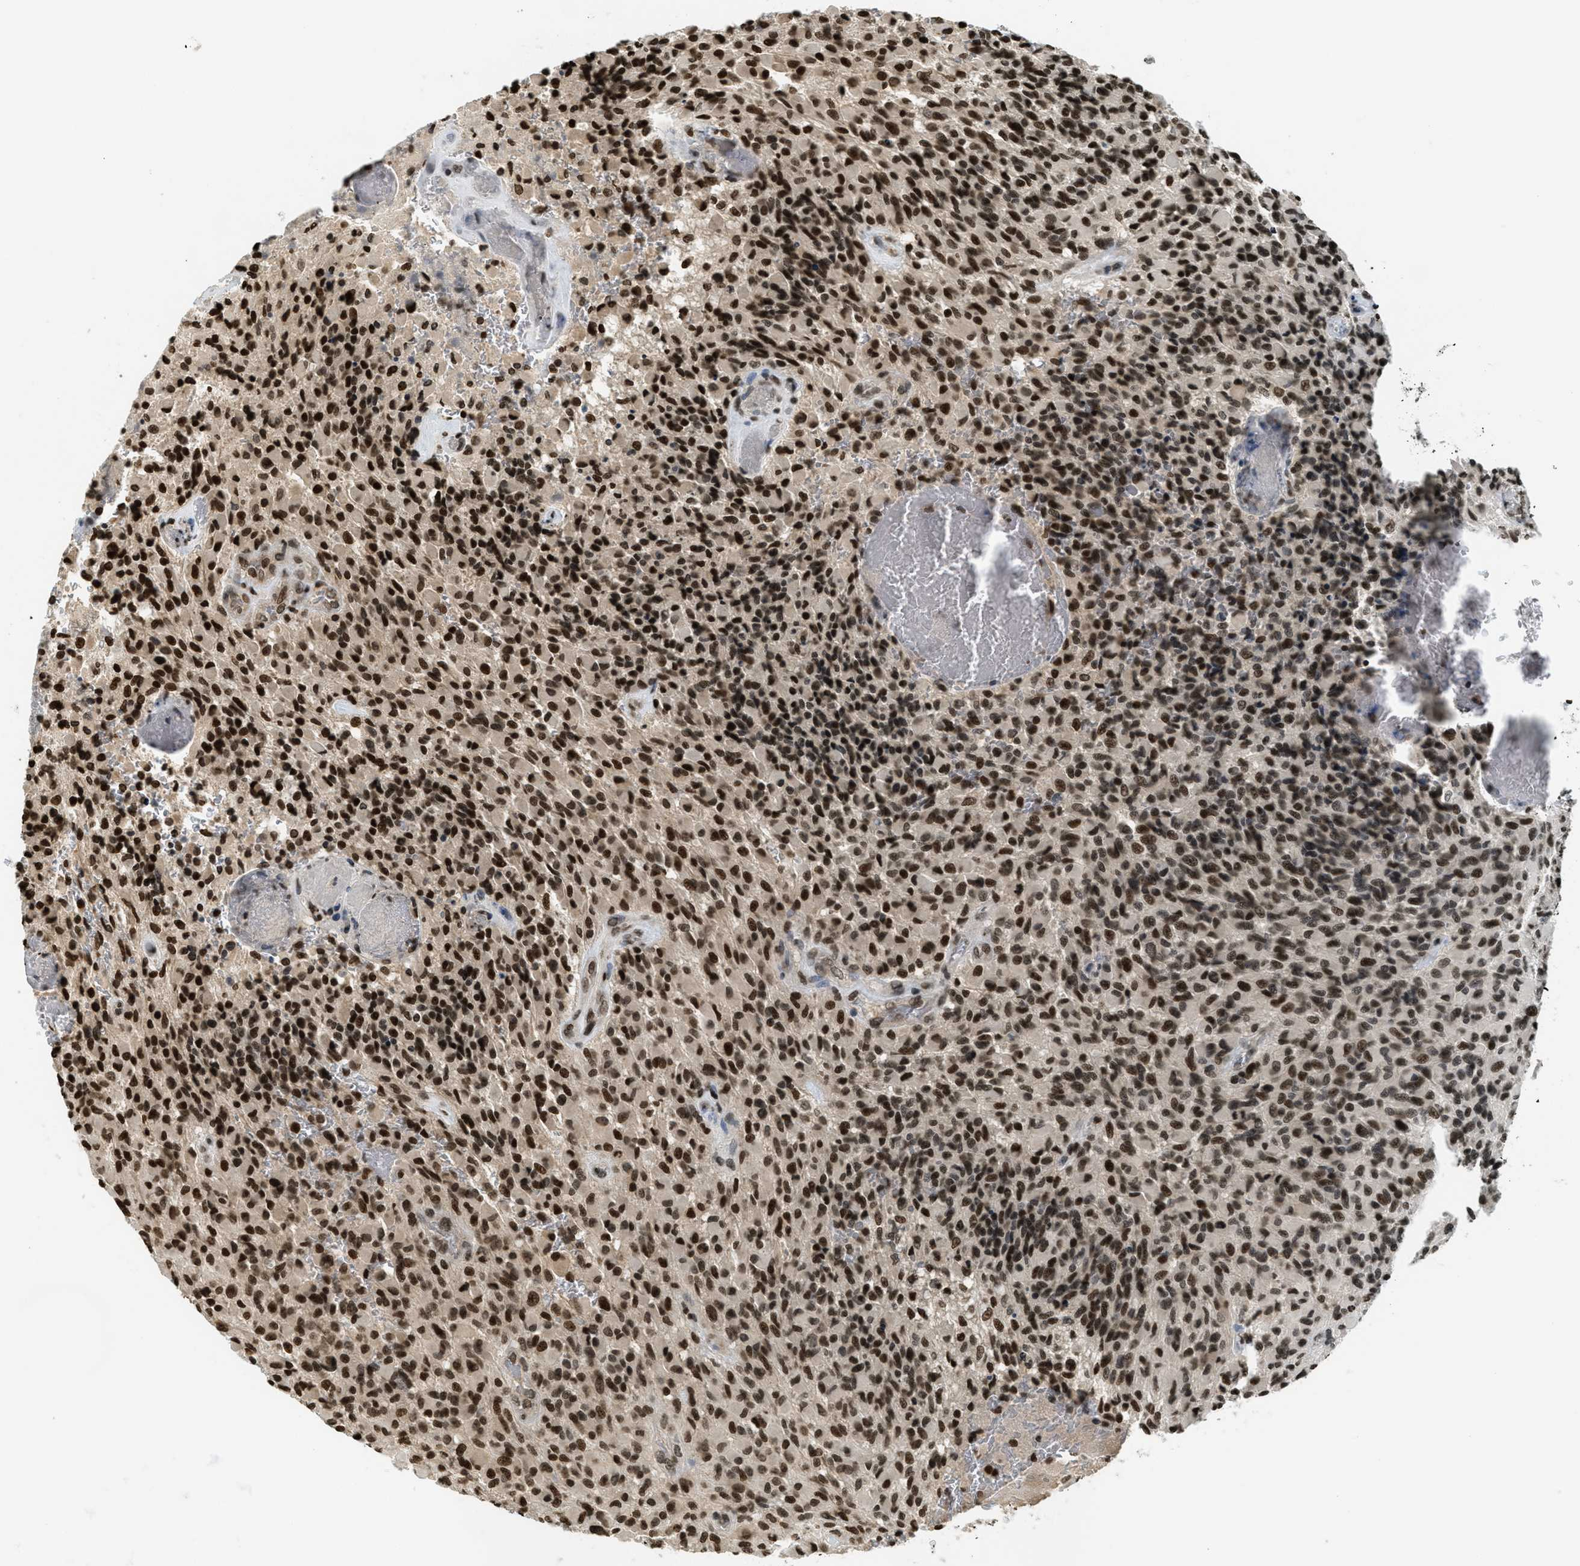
{"staining": {"intensity": "strong", "quantity": ">75%", "location": "nuclear"}, "tissue": "glioma", "cell_type": "Tumor cells", "image_type": "cancer", "snomed": [{"axis": "morphology", "description": "Glioma, malignant, High grade"}, {"axis": "topography", "description": "Brain"}], "caption": "Strong nuclear staining for a protein is appreciated in about >75% of tumor cells of high-grade glioma (malignant) using immunohistochemistry (IHC).", "gene": "LDB2", "patient": {"sex": "male", "age": 71}}